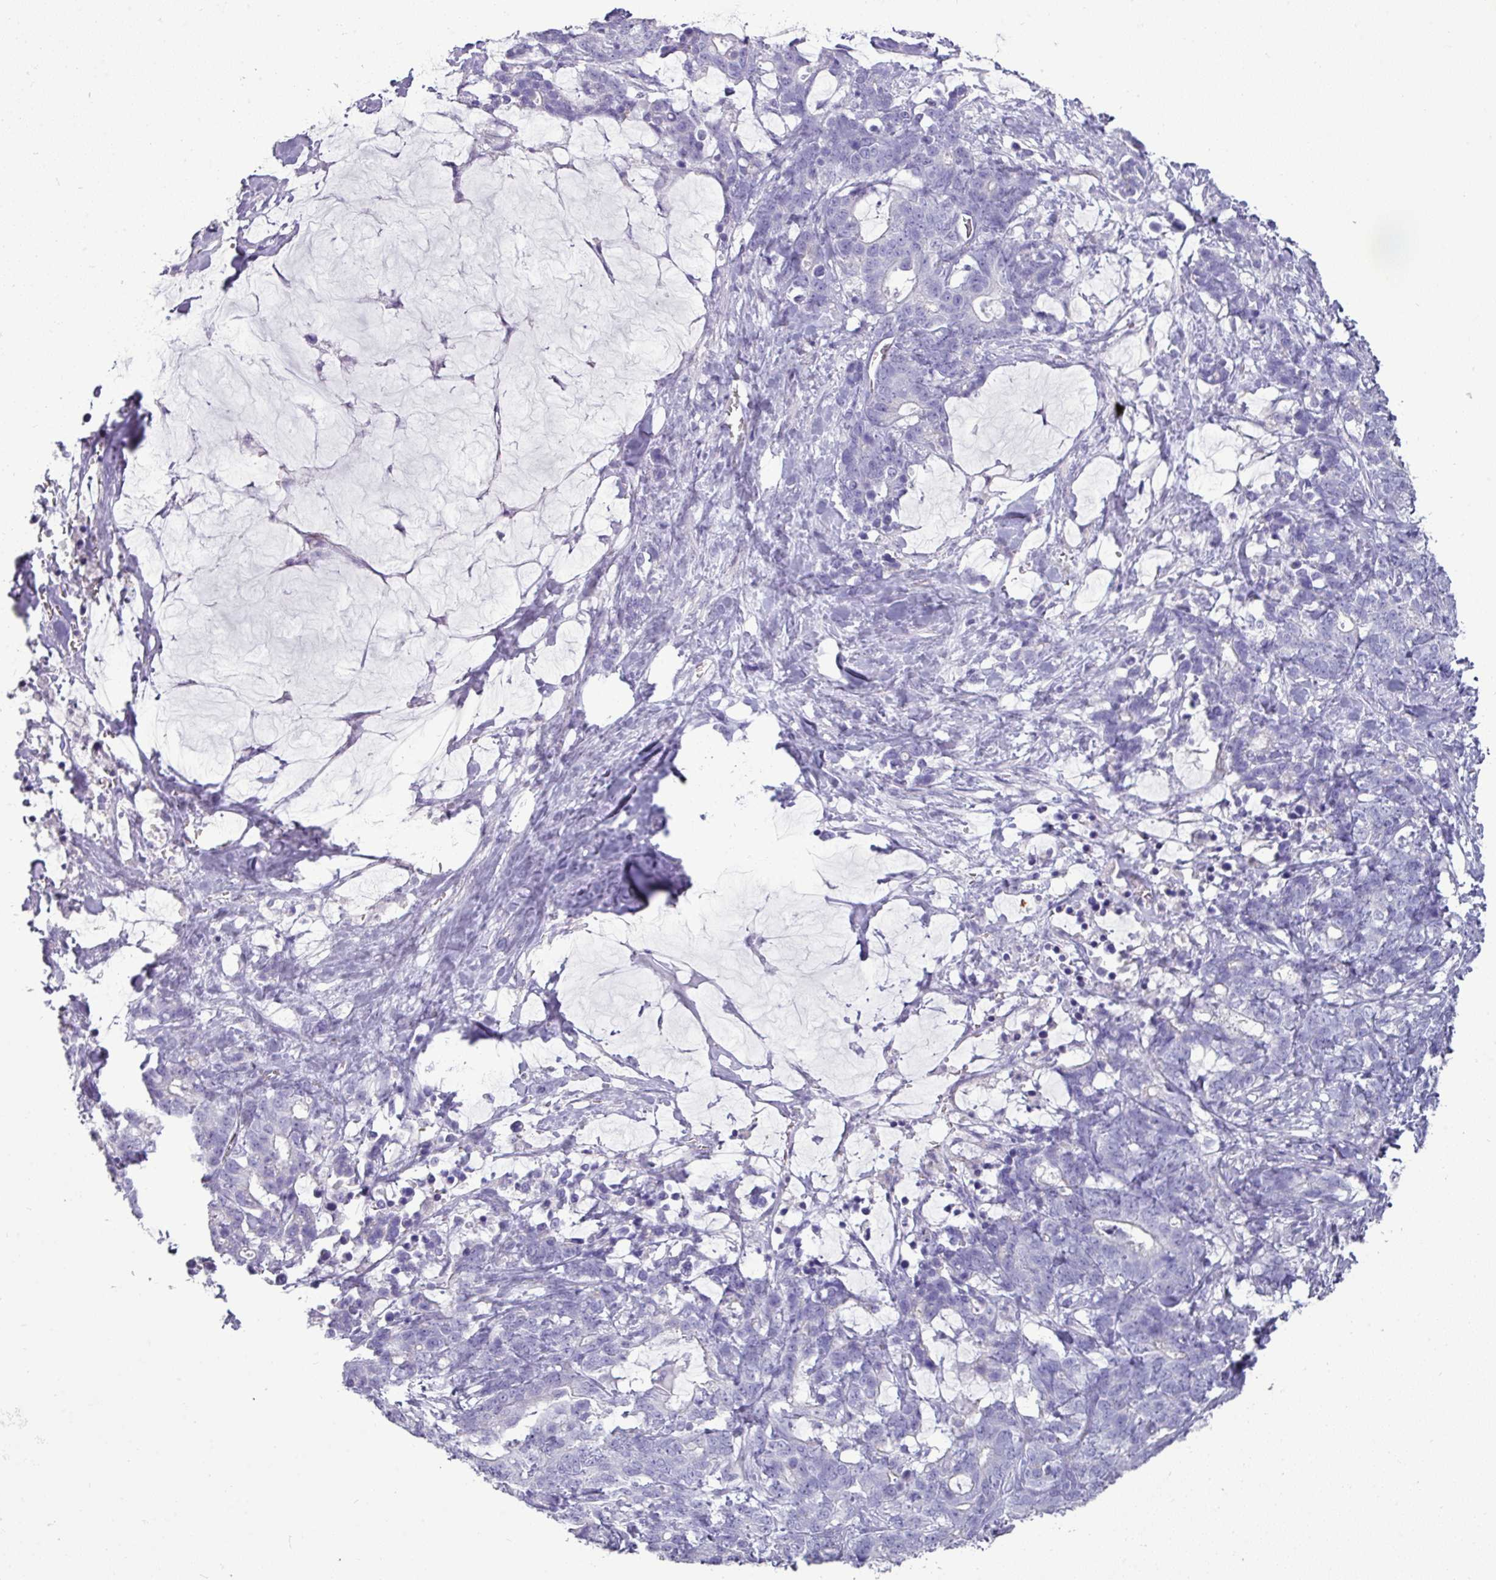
{"staining": {"intensity": "negative", "quantity": "none", "location": "none"}, "tissue": "stomach cancer", "cell_type": "Tumor cells", "image_type": "cancer", "snomed": [{"axis": "morphology", "description": "Normal tissue, NOS"}, {"axis": "morphology", "description": "Adenocarcinoma, NOS"}, {"axis": "topography", "description": "Stomach"}], "caption": "IHC of stomach cancer (adenocarcinoma) exhibits no staining in tumor cells.", "gene": "GSTA3", "patient": {"sex": "female", "age": 64}}